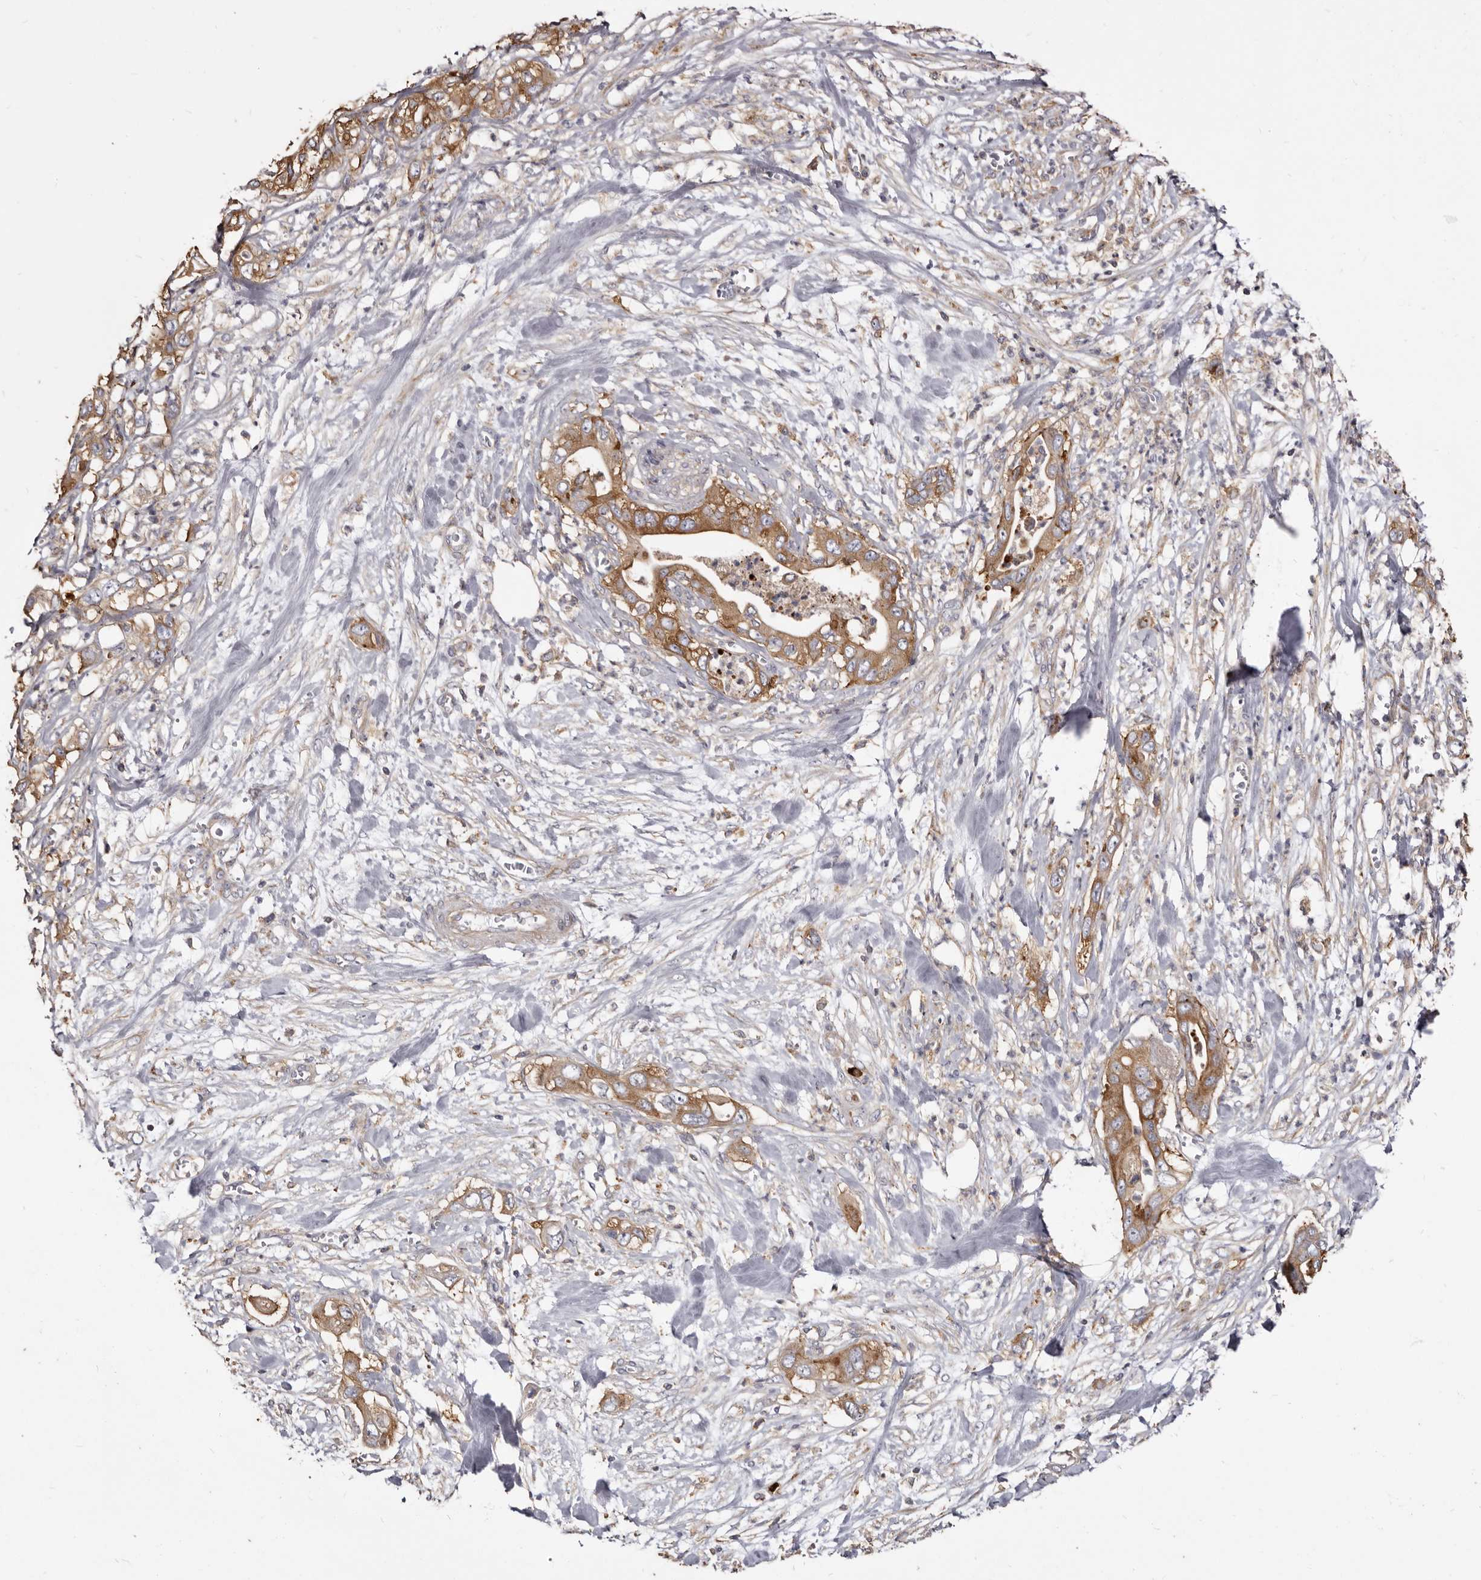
{"staining": {"intensity": "strong", "quantity": ">75%", "location": "cytoplasmic/membranous"}, "tissue": "pancreatic cancer", "cell_type": "Tumor cells", "image_type": "cancer", "snomed": [{"axis": "morphology", "description": "Adenocarcinoma, NOS"}, {"axis": "topography", "description": "Pancreas"}], "caption": "IHC photomicrograph of human pancreatic adenocarcinoma stained for a protein (brown), which shows high levels of strong cytoplasmic/membranous positivity in about >75% of tumor cells.", "gene": "TPD52", "patient": {"sex": "female", "age": 78}}